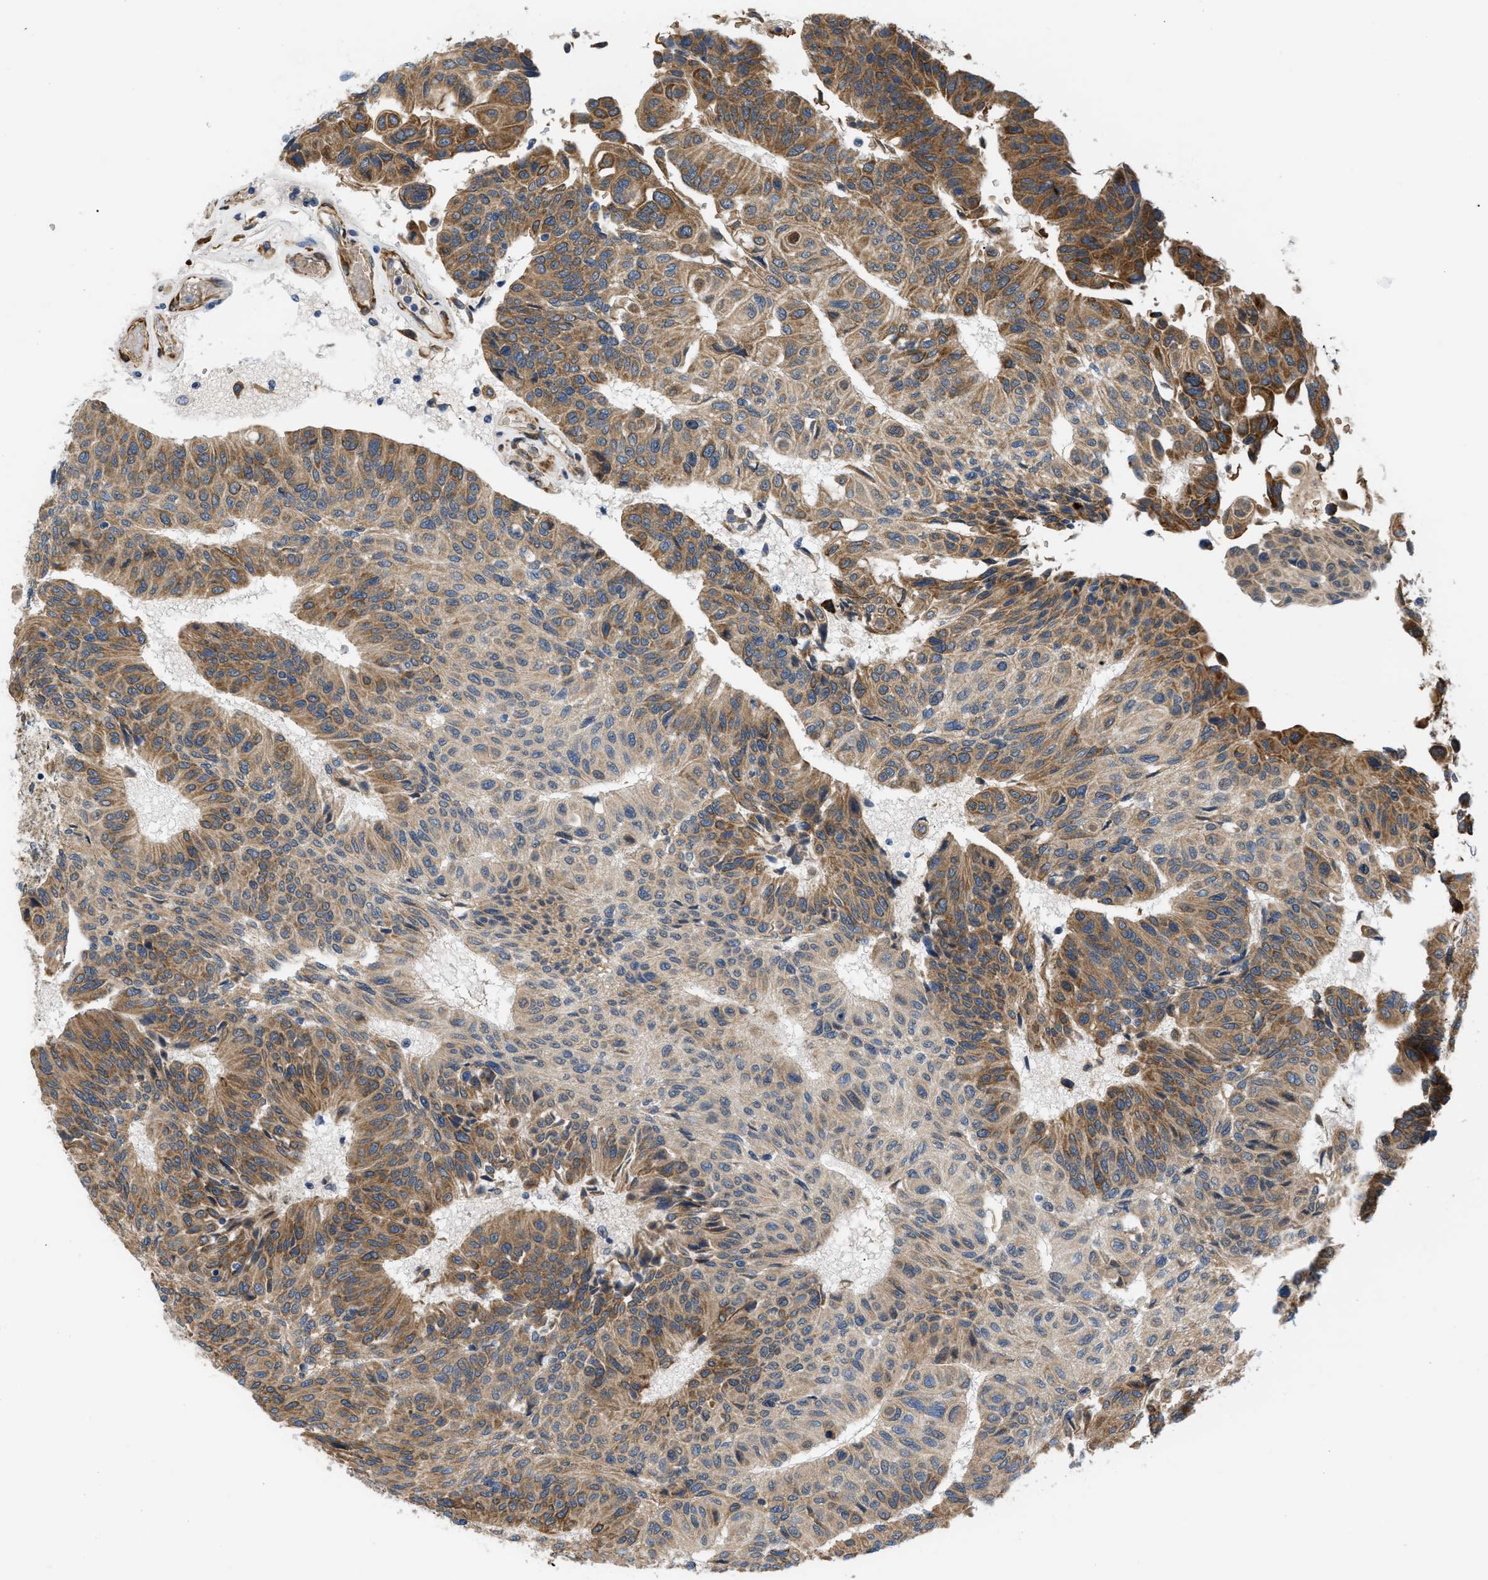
{"staining": {"intensity": "moderate", "quantity": ">75%", "location": "cytoplasmic/membranous"}, "tissue": "urothelial cancer", "cell_type": "Tumor cells", "image_type": "cancer", "snomed": [{"axis": "morphology", "description": "Urothelial carcinoma, High grade"}, {"axis": "topography", "description": "Urinary bladder"}], "caption": "DAB (3,3'-diaminobenzidine) immunohistochemical staining of urothelial cancer exhibits moderate cytoplasmic/membranous protein expression in about >75% of tumor cells.", "gene": "MYO10", "patient": {"sex": "male", "age": 66}}